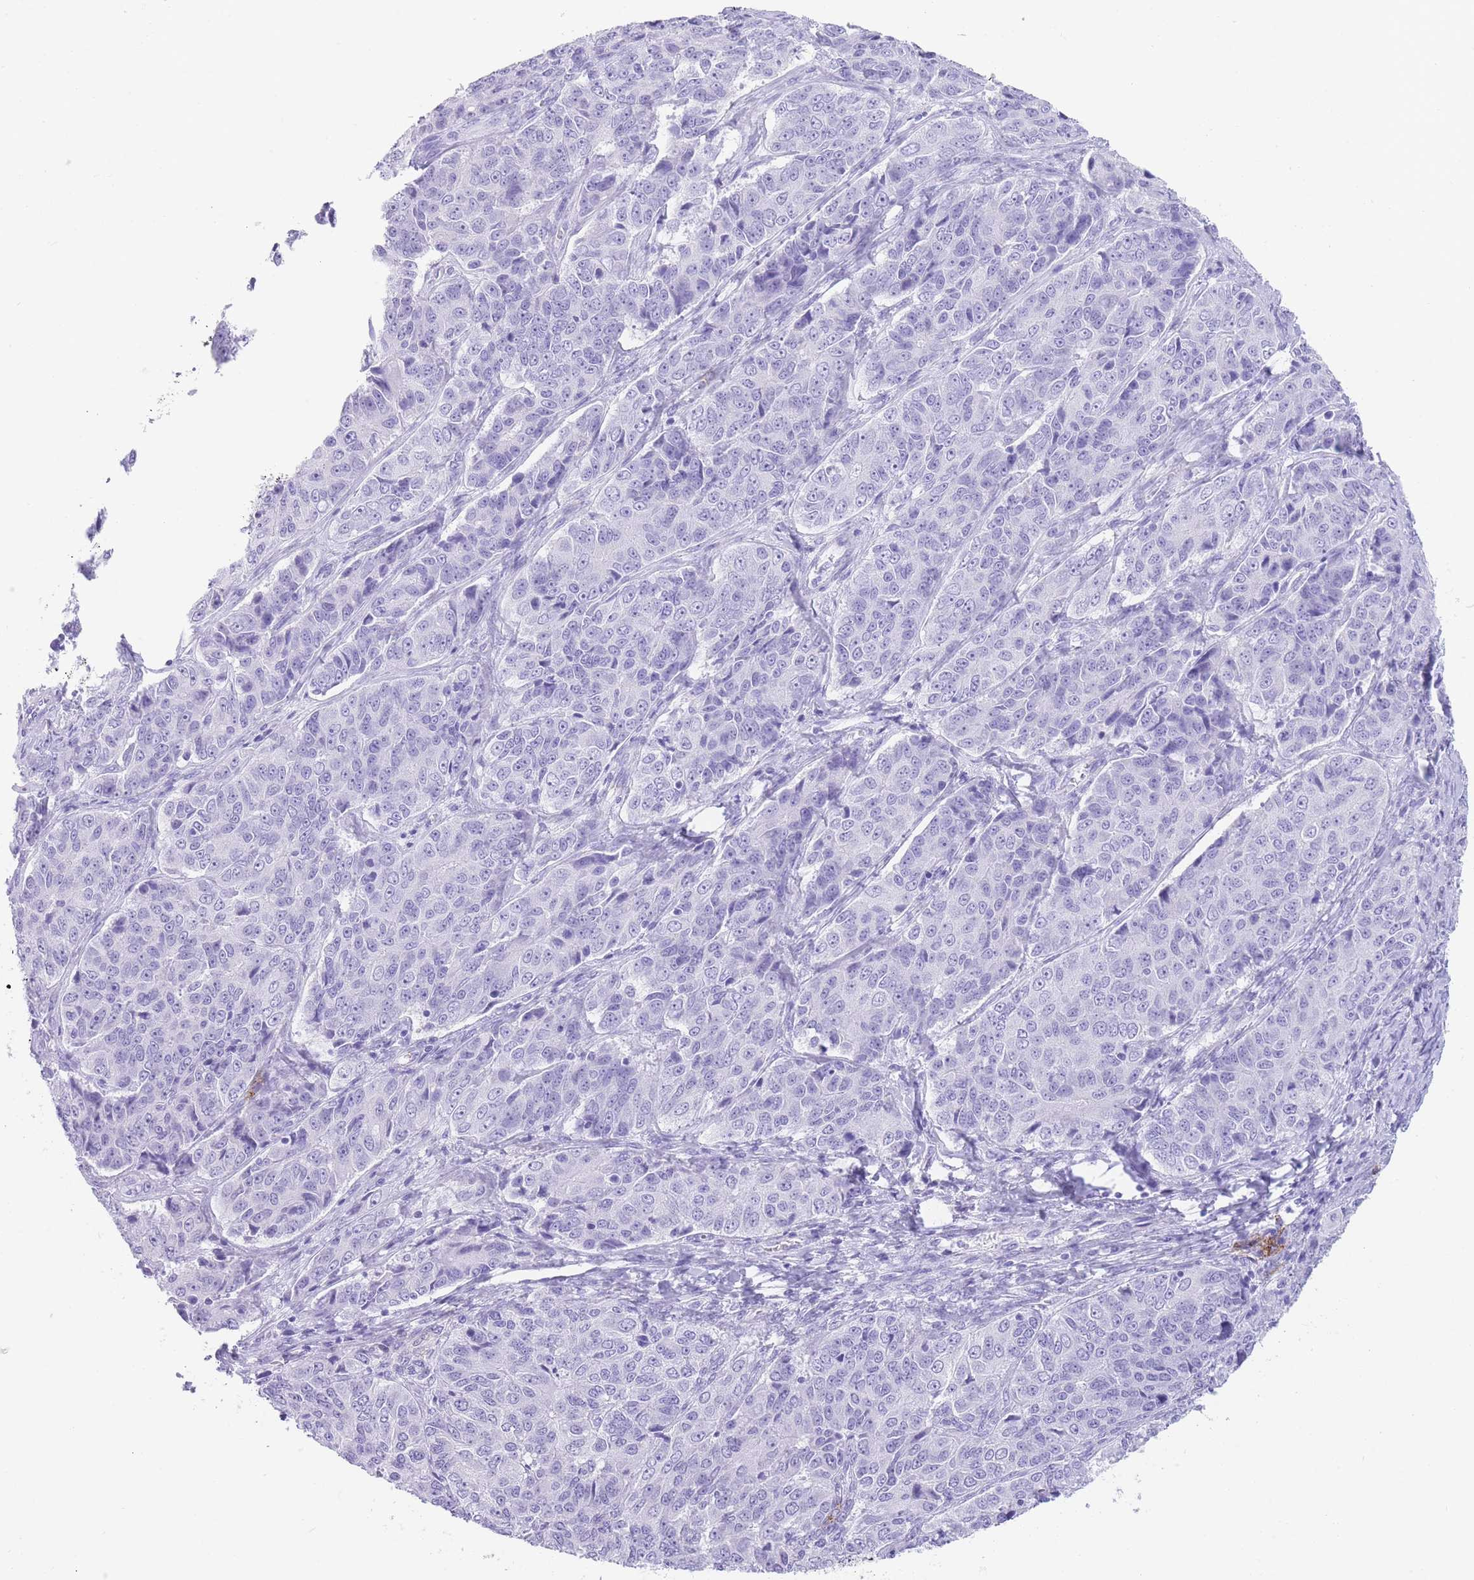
{"staining": {"intensity": "negative", "quantity": "none", "location": "none"}, "tissue": "ovarian cancer", "cell_type": "Tumor cells", "image_type": "cancer", "snomed": [{"axis": "morphology", "description": "Carcinoma, endometroid"}, {"axis": "topography", "description": "Ovary"}], "caption": "Image shows no protein expression in tumor cells of ovarian cancer tissue. The staining is performed using DAB (3,3'-diaminobenzidine) brown chromogen with nuclei counter-stained in using hematoxylin.", "gene": "ELOA2", "patient": {"sex": "female", "age": 51}}